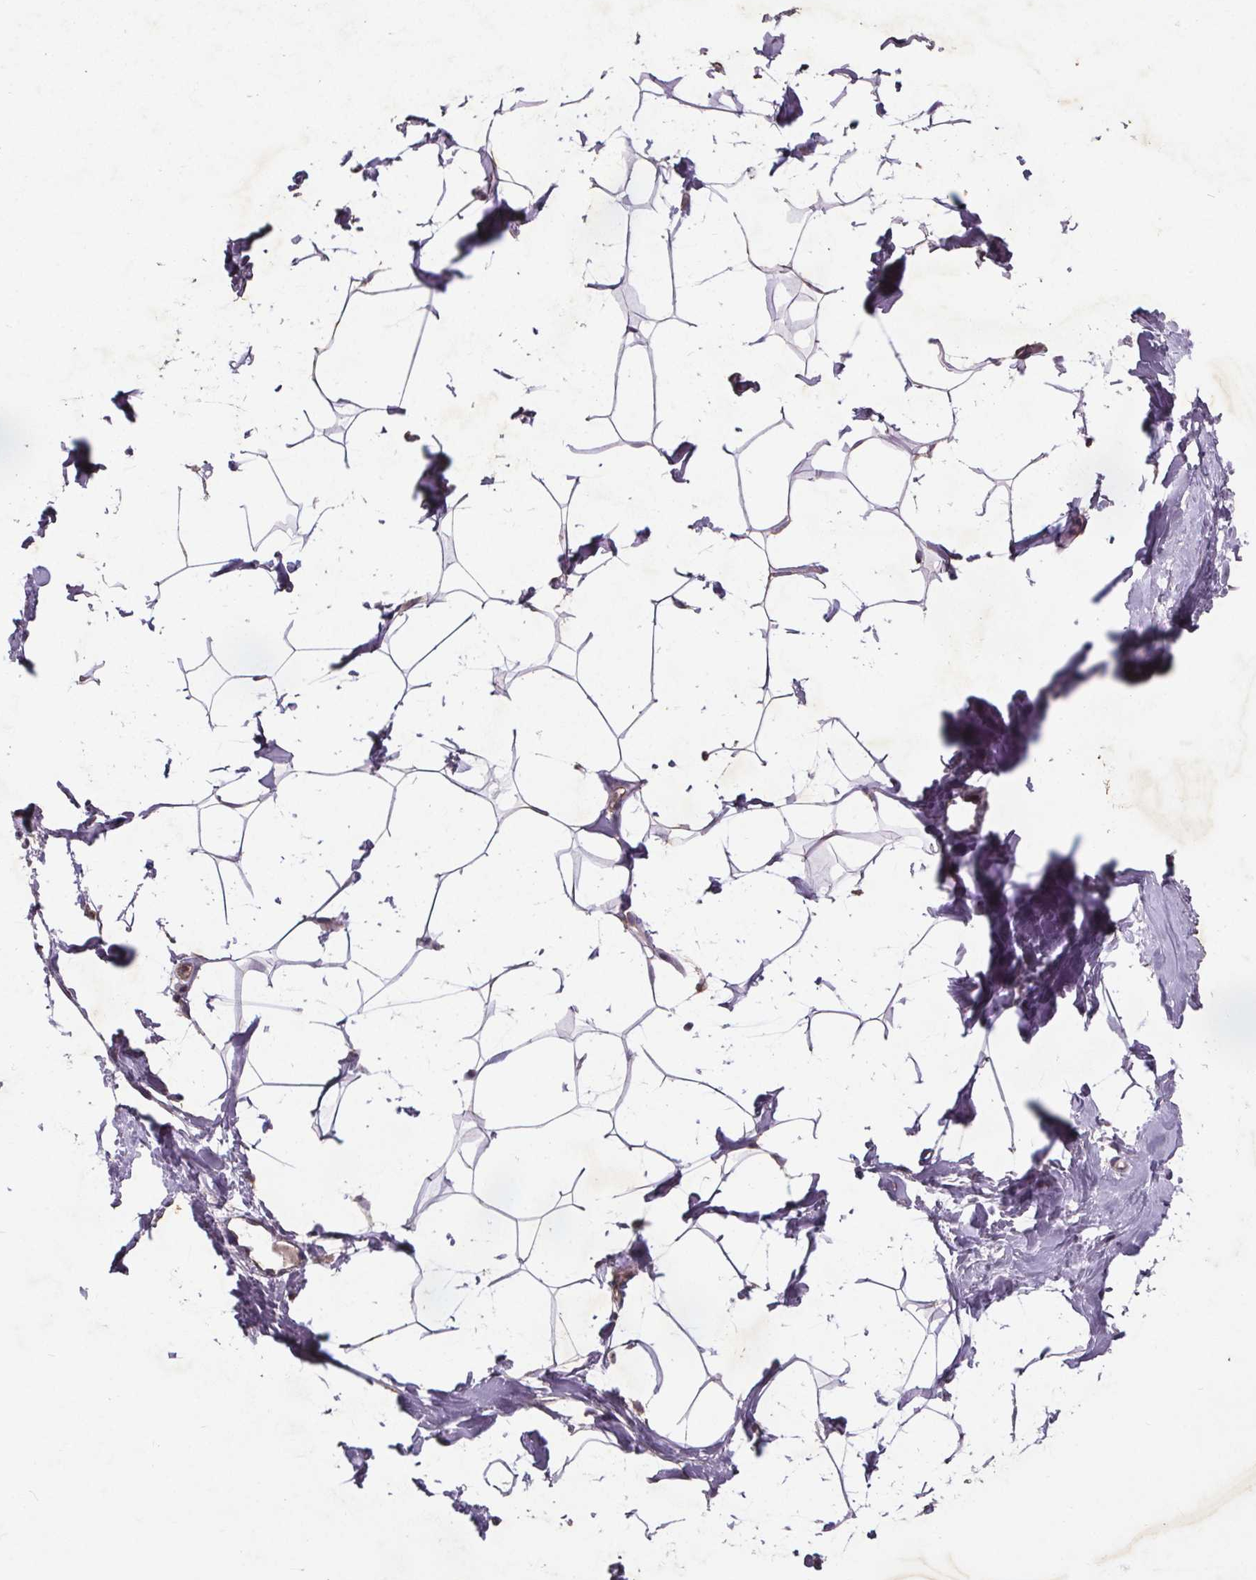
{"staining": {"intensity": "negative", "quantity": "none", "location": "none"}, "tissue": "breast", "cell_type": "Adipocytes", "image_type": "normal", "snomed": [{"axis": "morphology", "description": "Normal tissue, NOS"}, {"axis": "topography", "description": "Breast"}], "caption": "This is an IHC micrograph of benign breast. There is no positivity in adipocytes.", "gene": "STRN3", "patient": {"sex": "female", "age": 32}}